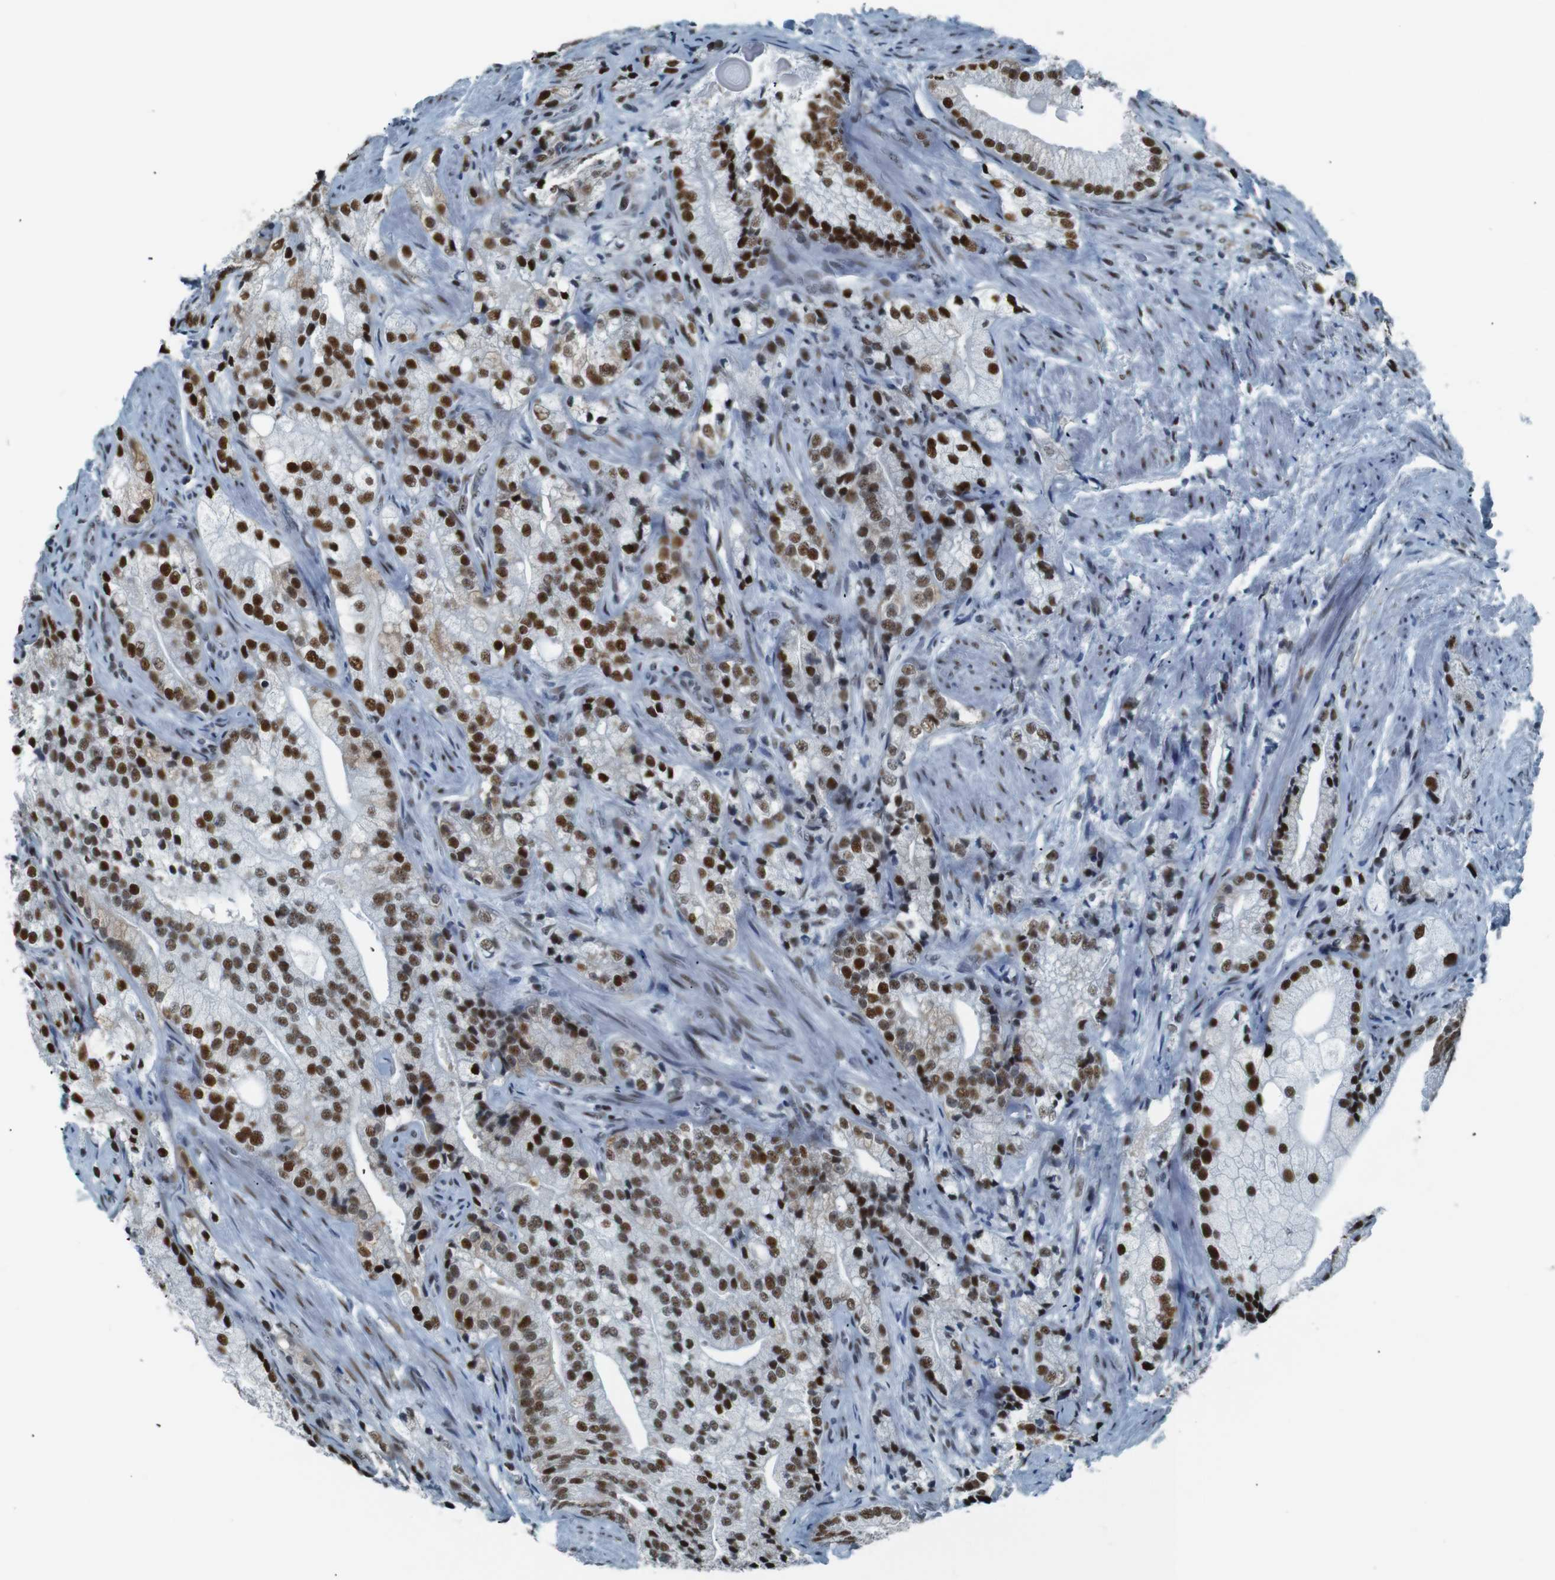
{"staining": {"intensity": "moderate", "quantity": ">75%", "location": "nuclear"}, "tissue": "prostate cancer", "cell_type": "Tumor cells", "image_type": "cancer", "snomed": [{"axis": "morphology", "description": "Adenocarcinoma, Low grade"}, {"axis": "topography", "description": "Prostate"}], "caption": "Adenocarcinoma (low-grade) (prostate) stained with a protein marker exhibits moderate staining in tumor cells.", "gene": "HEXIM1", "patient": {"sex": "male", "age": 69}}